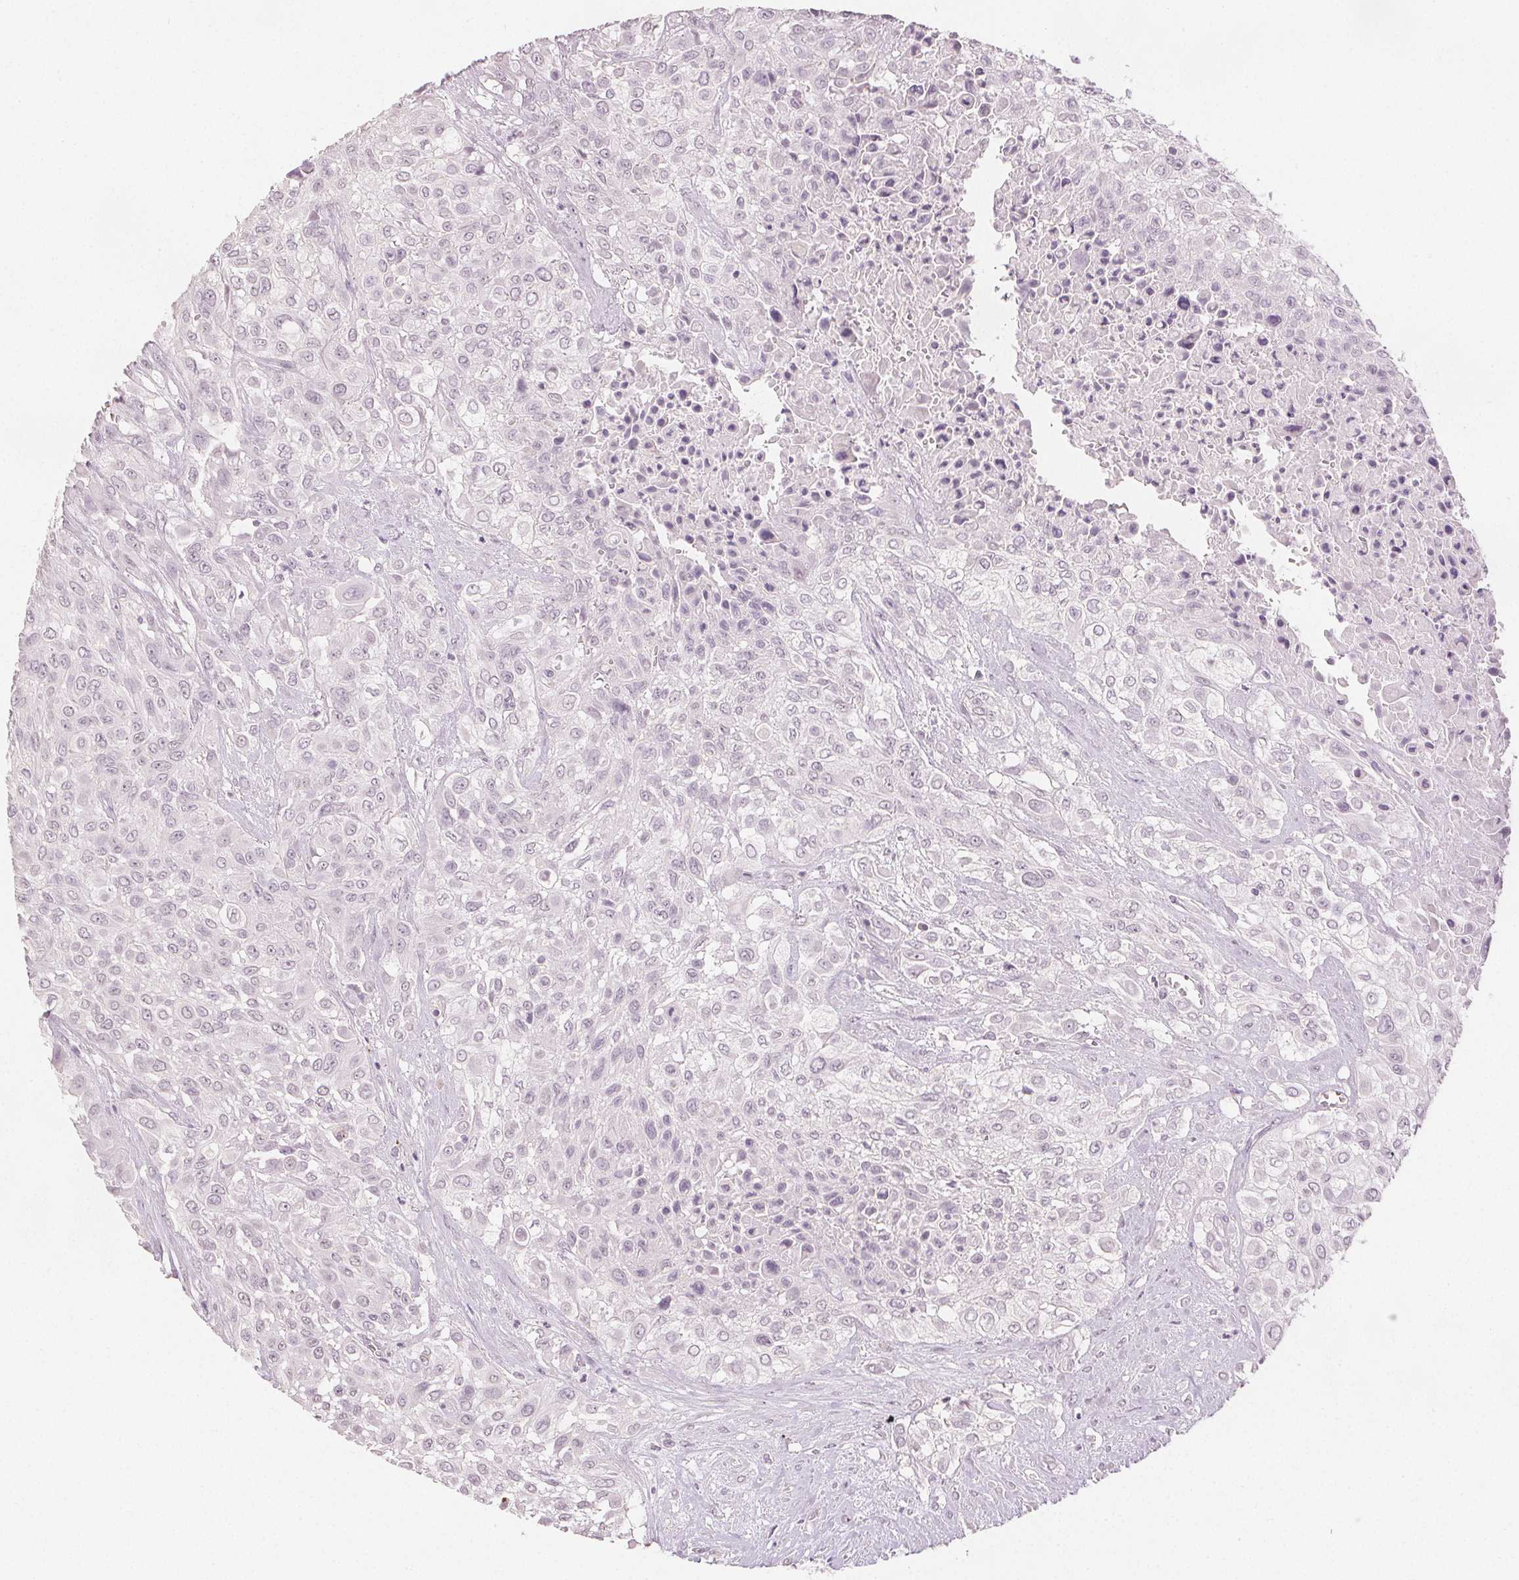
{"staining": {"intensity": "negative", "quantity": "none", "location": "none"}, "tissue": "urothelial cancer", "cell_type": "Tumor cells", "image_type": "cancer", "snomed": [{"axis": "morphology", "description": "Urothelial carcinoma, High grade"}, {"axis": "topography", "description": "Urinary bladder"}], "caption": "This is an immunohistochemistry (IHC) micrograph of urothelial cancer. There is no positivity in tumor cells.", "gene": "SCGN", "patient": {"sex": "male", "age": 57}}